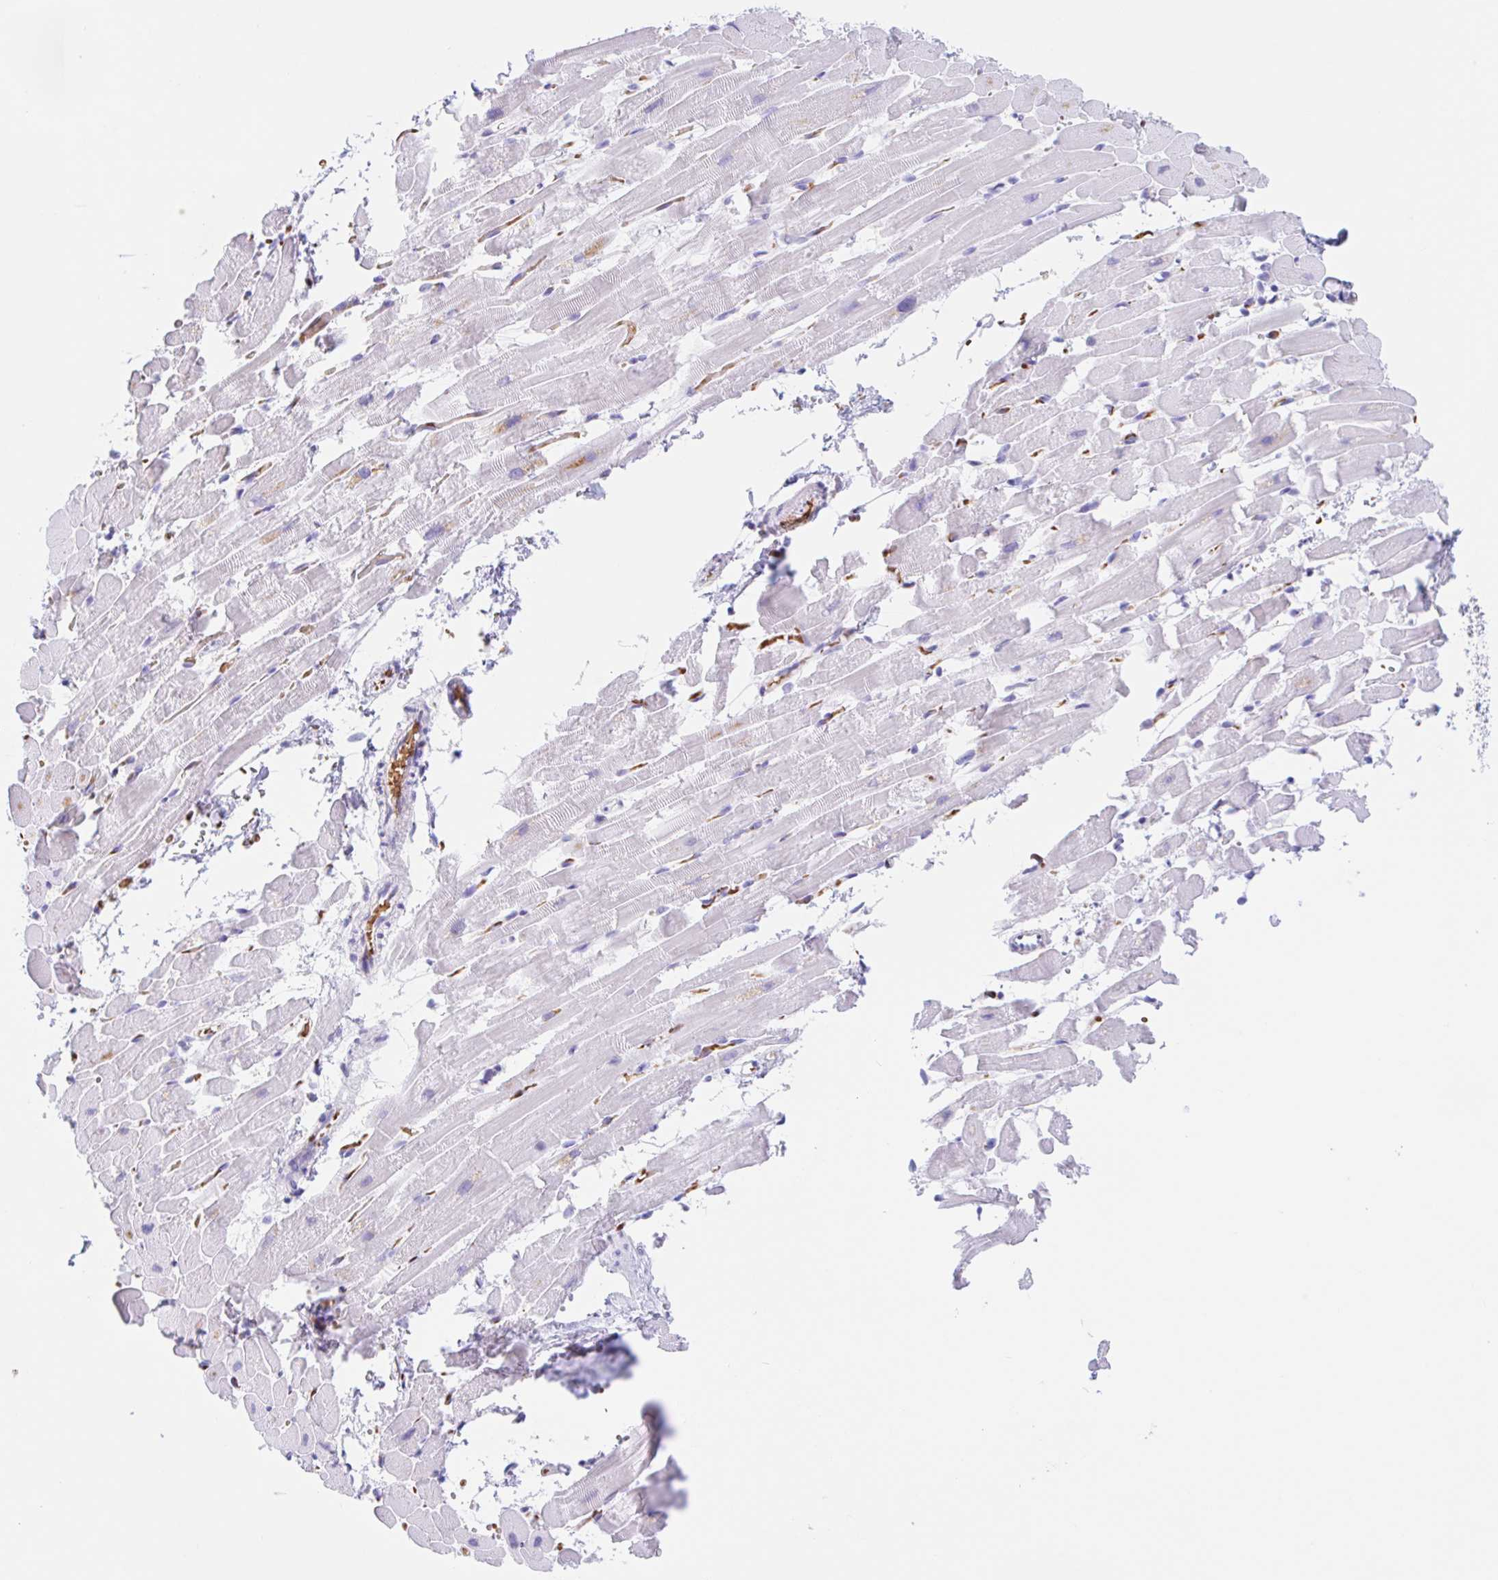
{"staining": {"intensity": "negative", "quantity": "none", "location": "none"}, "tissue": "heart muscle", "cell_type": "Cardiomyocytes", "image_type": "normal", "snomed": [{"axis": "morphology", "description": "Normal tissue, NOS"}, {"axis": "topography", "description": "Heart"}], "caption": "IHC of unremarkable heart muscle reveals no staining in cardiomyocytes. (DAB (3,3'-diaminobenzidine) immunohistochemistry (IHC), high magnification).", "gene": "ANKRD9", "patient": {"sex": "male", "age": 37}}